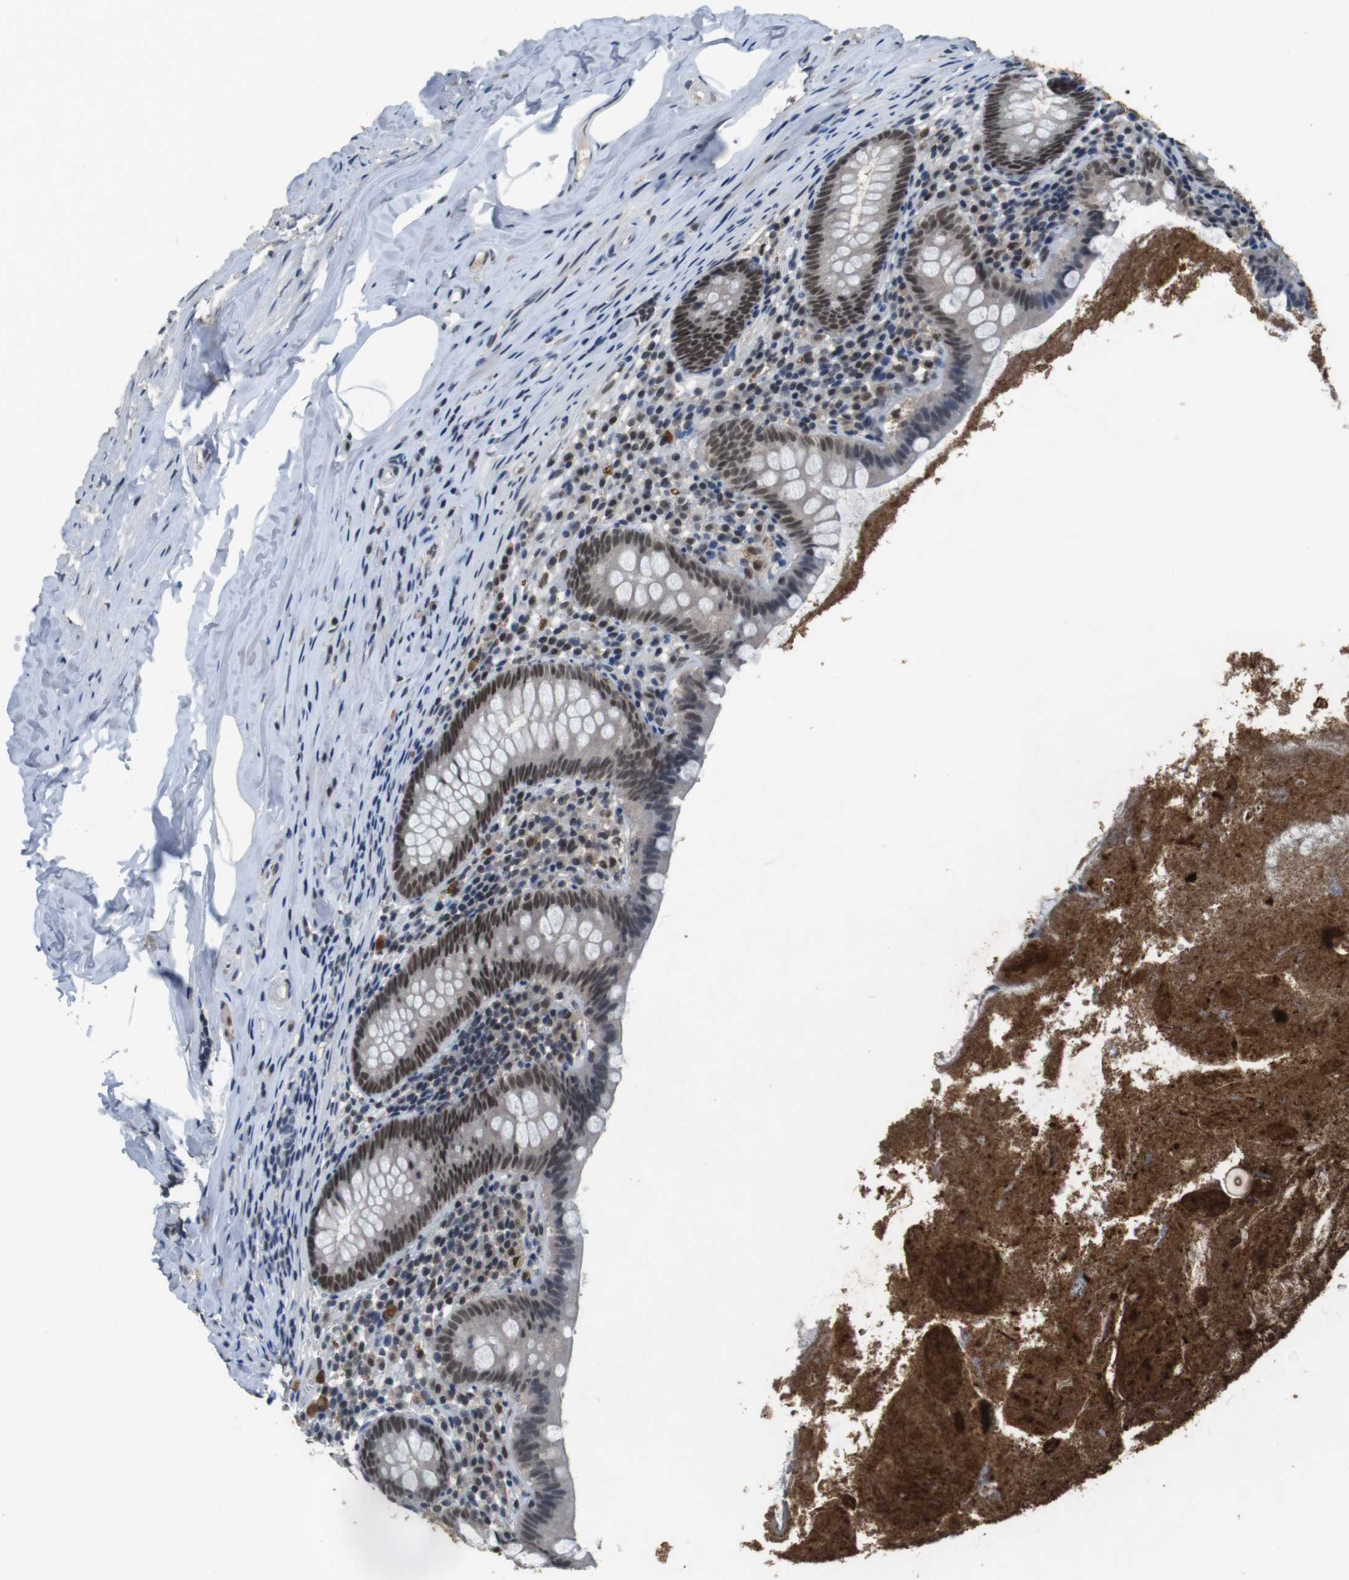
{"staining": {"intensity": "moderate", "quantity": "25%-75%", "location": "nuclear"}, "tissue": "appendix", "cell_type": "Glandular cells", "image_type": "normal", "snomed": [{"axis": "morphology", "description": "Normal tissue, NOS"}, {"axis": "topography", "description": "Appendix"}], "caption": "Normal appendix demonstrates moderate nuclear staining in about 25%-75% of glandular cells (IHC, brightfield microscopy, high magnification)..", "gene": "USP7", "patient": {"sex": "male", "age": 52}}